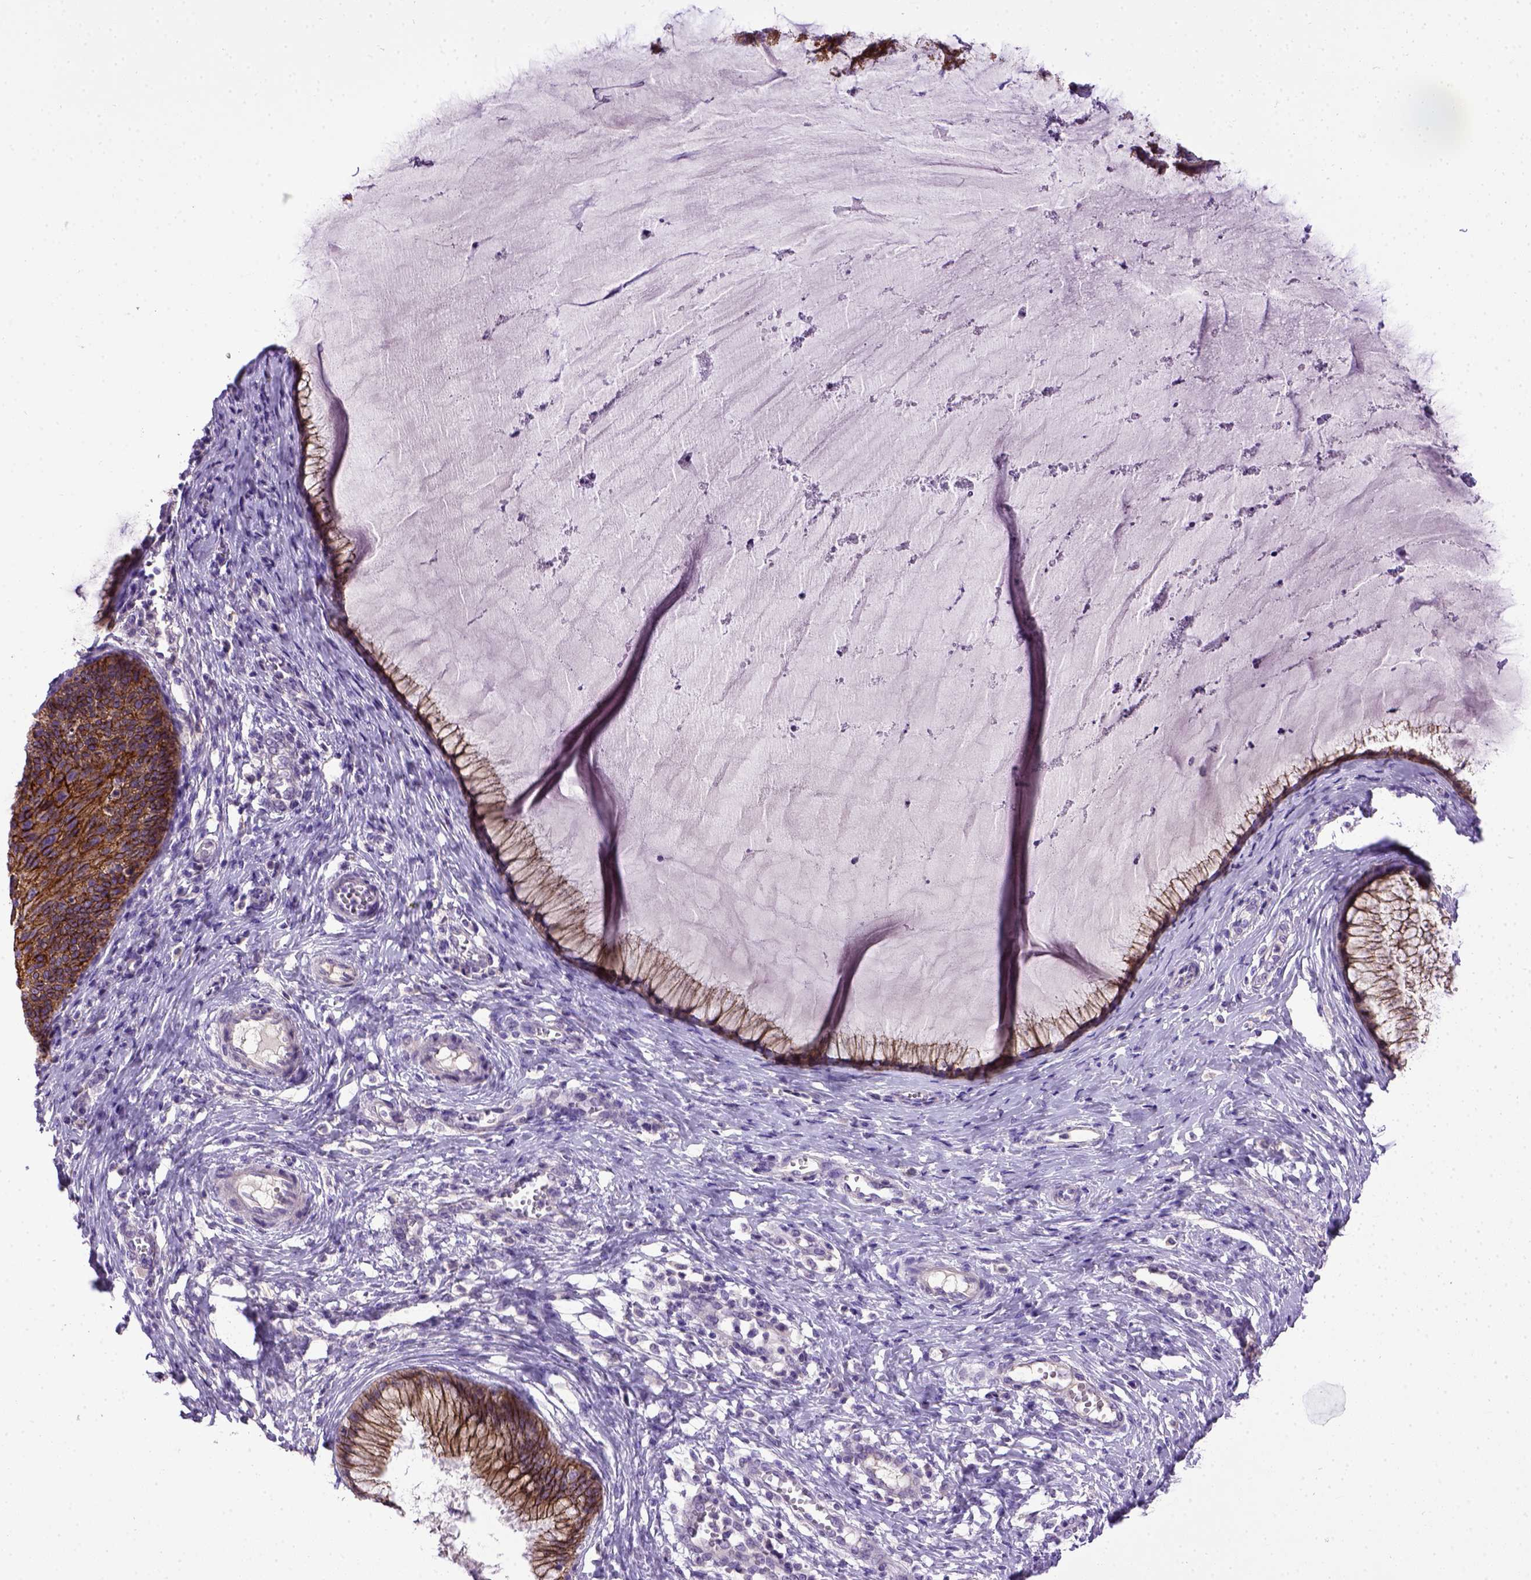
{"staining": {"intensity": "strong", "quantity": ">75%", "location": "cytoplasmic/membranous"}, "tissue": "cervical cancer", "cell_type": "Tumor cells", "image_type": "cancer", "snomed": [{"axis": "morphology", "description": "Squamous cell carcinoma, NOS"}, {"axis": "topography", "description": "Cervix"}], "caption": "Immunohistochemical staining of human cervical cancer (squamous cell carcinoma) displays strong cytoplasmic/membranous protein staining in approximately >75% of tumor cells.", "gene": "CDH1", "patient": {"sex": "female", "age": 36}}